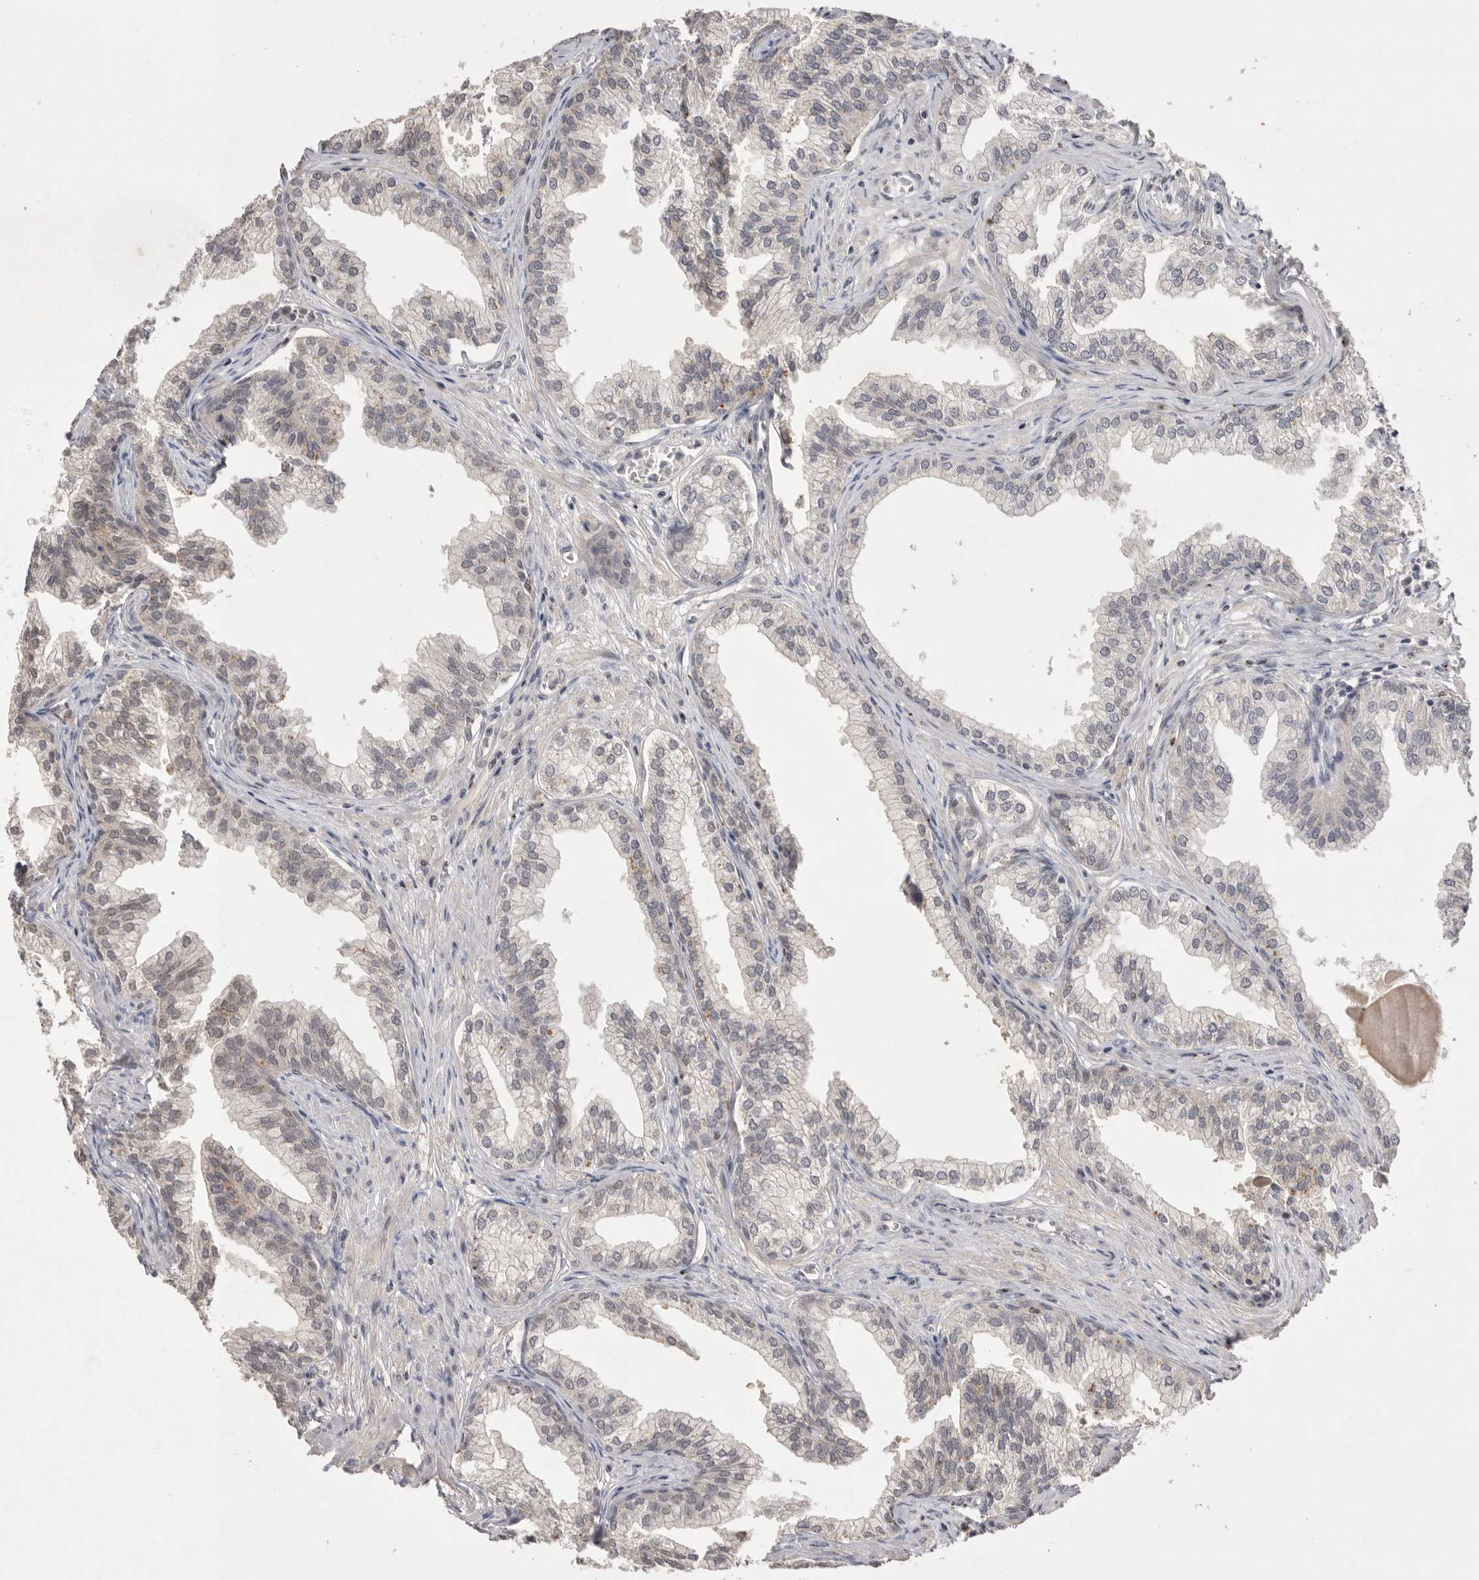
{"staining": {"intensity": "moderate", "quantity": "25%-75%", "location": "nuclear"}, "tissue": "prostate", "cell_type": "Glandular cells", "image_type": "normal", "snomed": [{"axis": "morphology", "description": "Normal tissue, NOS"}, {"axis": "morphology", "description": "Urothelial carcinoma, Low grade"}, {"axis": "topography", "description": "Urinary bladder"}, {"axis": "topography", "description": "Prostate"}], "caption": "Glandular cells demonstrate medium levels of moderate nuclear positivity in about 25%-75% of cells in unremarkable prostate. The staining was performed using DAB, with brown indicating positive protein expression. Nuclei are stained blue with hematoxylin.", "gene": "HUS1", "patient": {"sex": "male", "age": 60}}